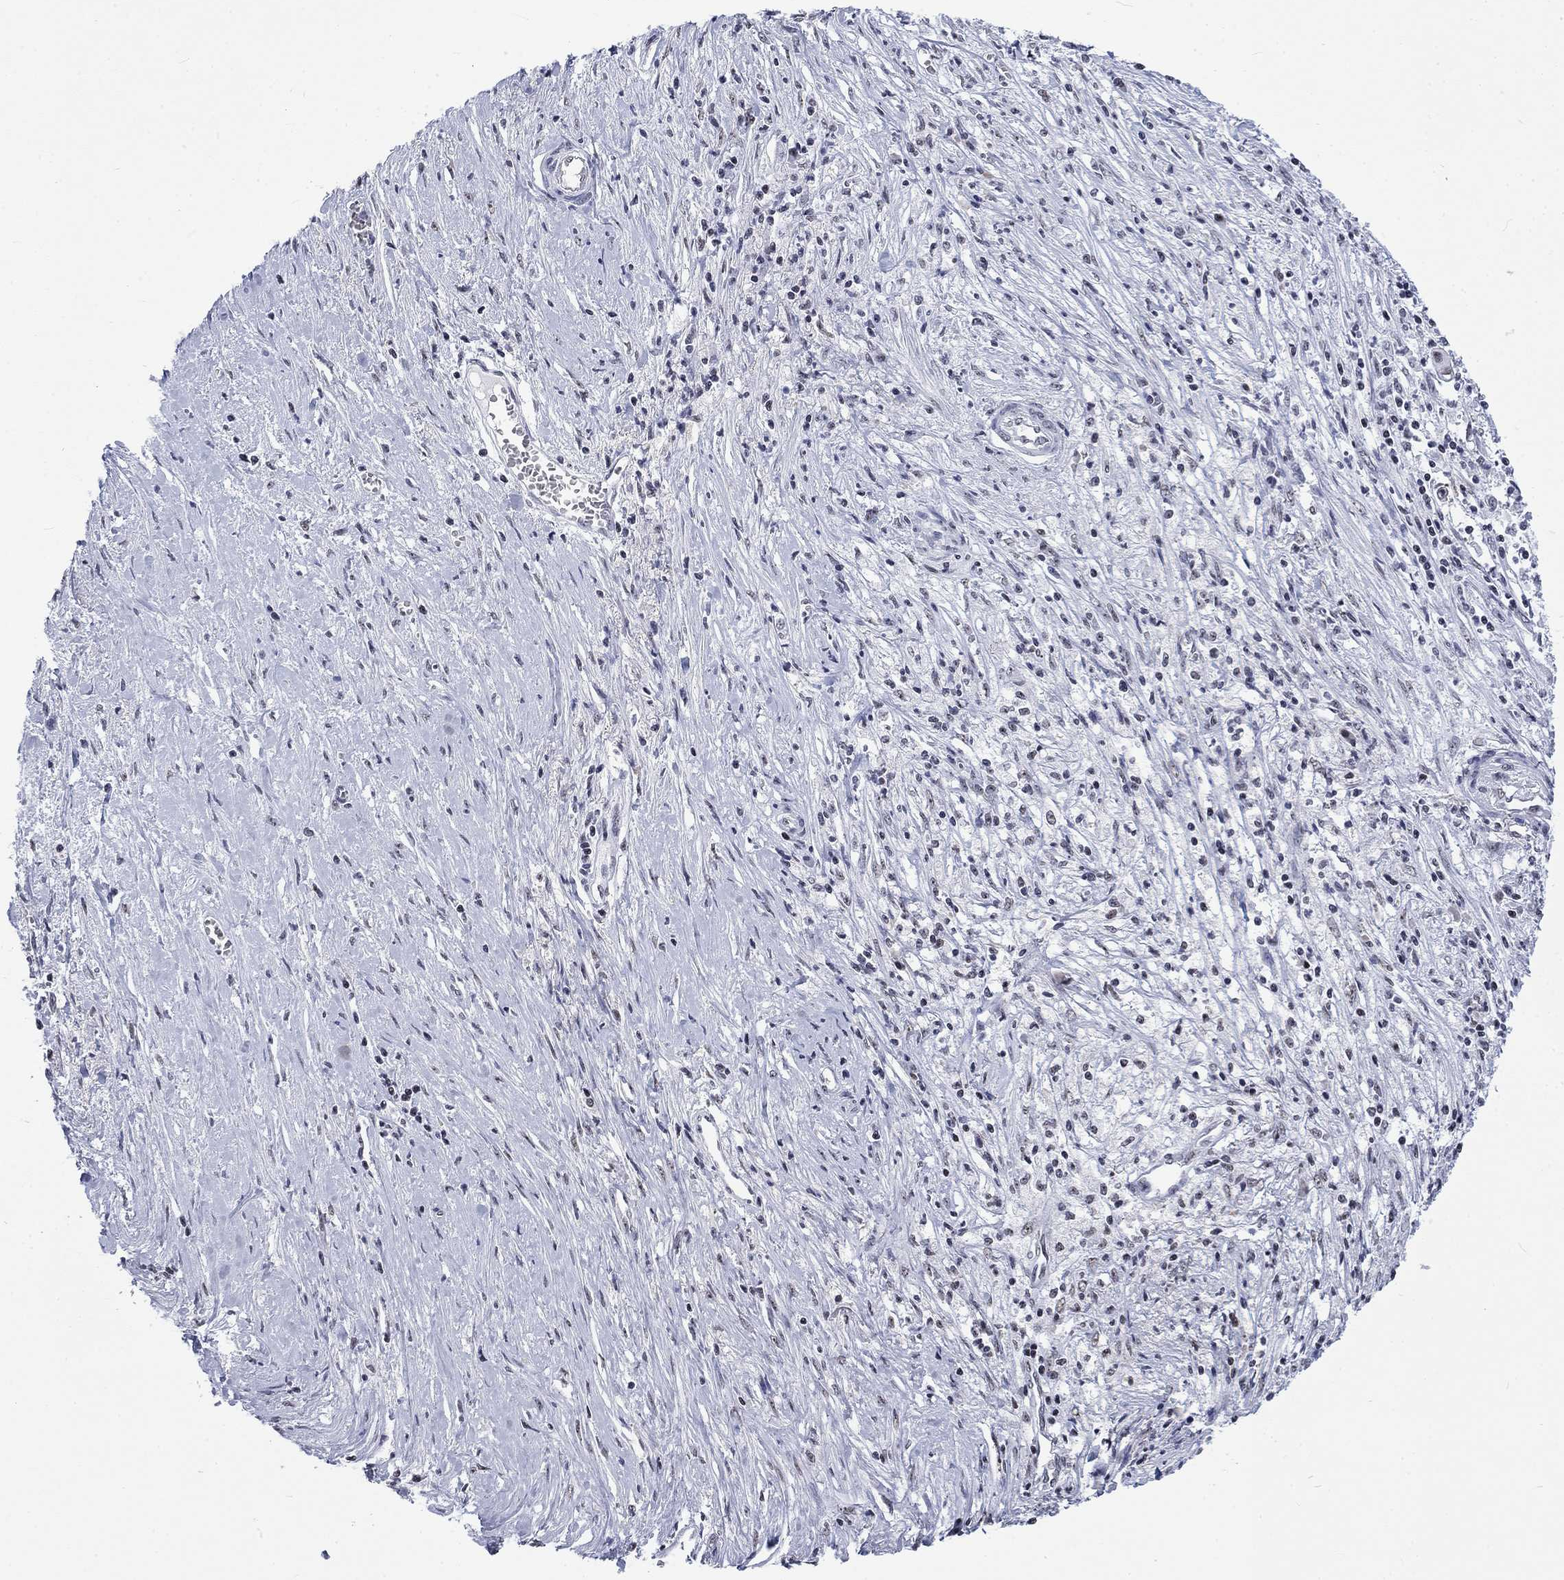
{"staining": {"intensity": "negative", "quantity": "none", "location": "none"}, "tissue": "ovarian cancer", "cell_type": "Tumor cells", "image_type": "cancer", "snomed": [{"axis": "morphology", "description": "Carcinoma, endometroid"}, {"axis": "topography", "description": "Ovary"}], "caption": "Endometroid carcinoma (ovarian) was stained to show a protein in brown. There is no significant expression in tumor cells. (DAB (3,3'-diaminobenzidine) immunohistochemistry, high magnification).", "gene": "CSRNP3", "patient": {"sex": "female", "age": 42}}